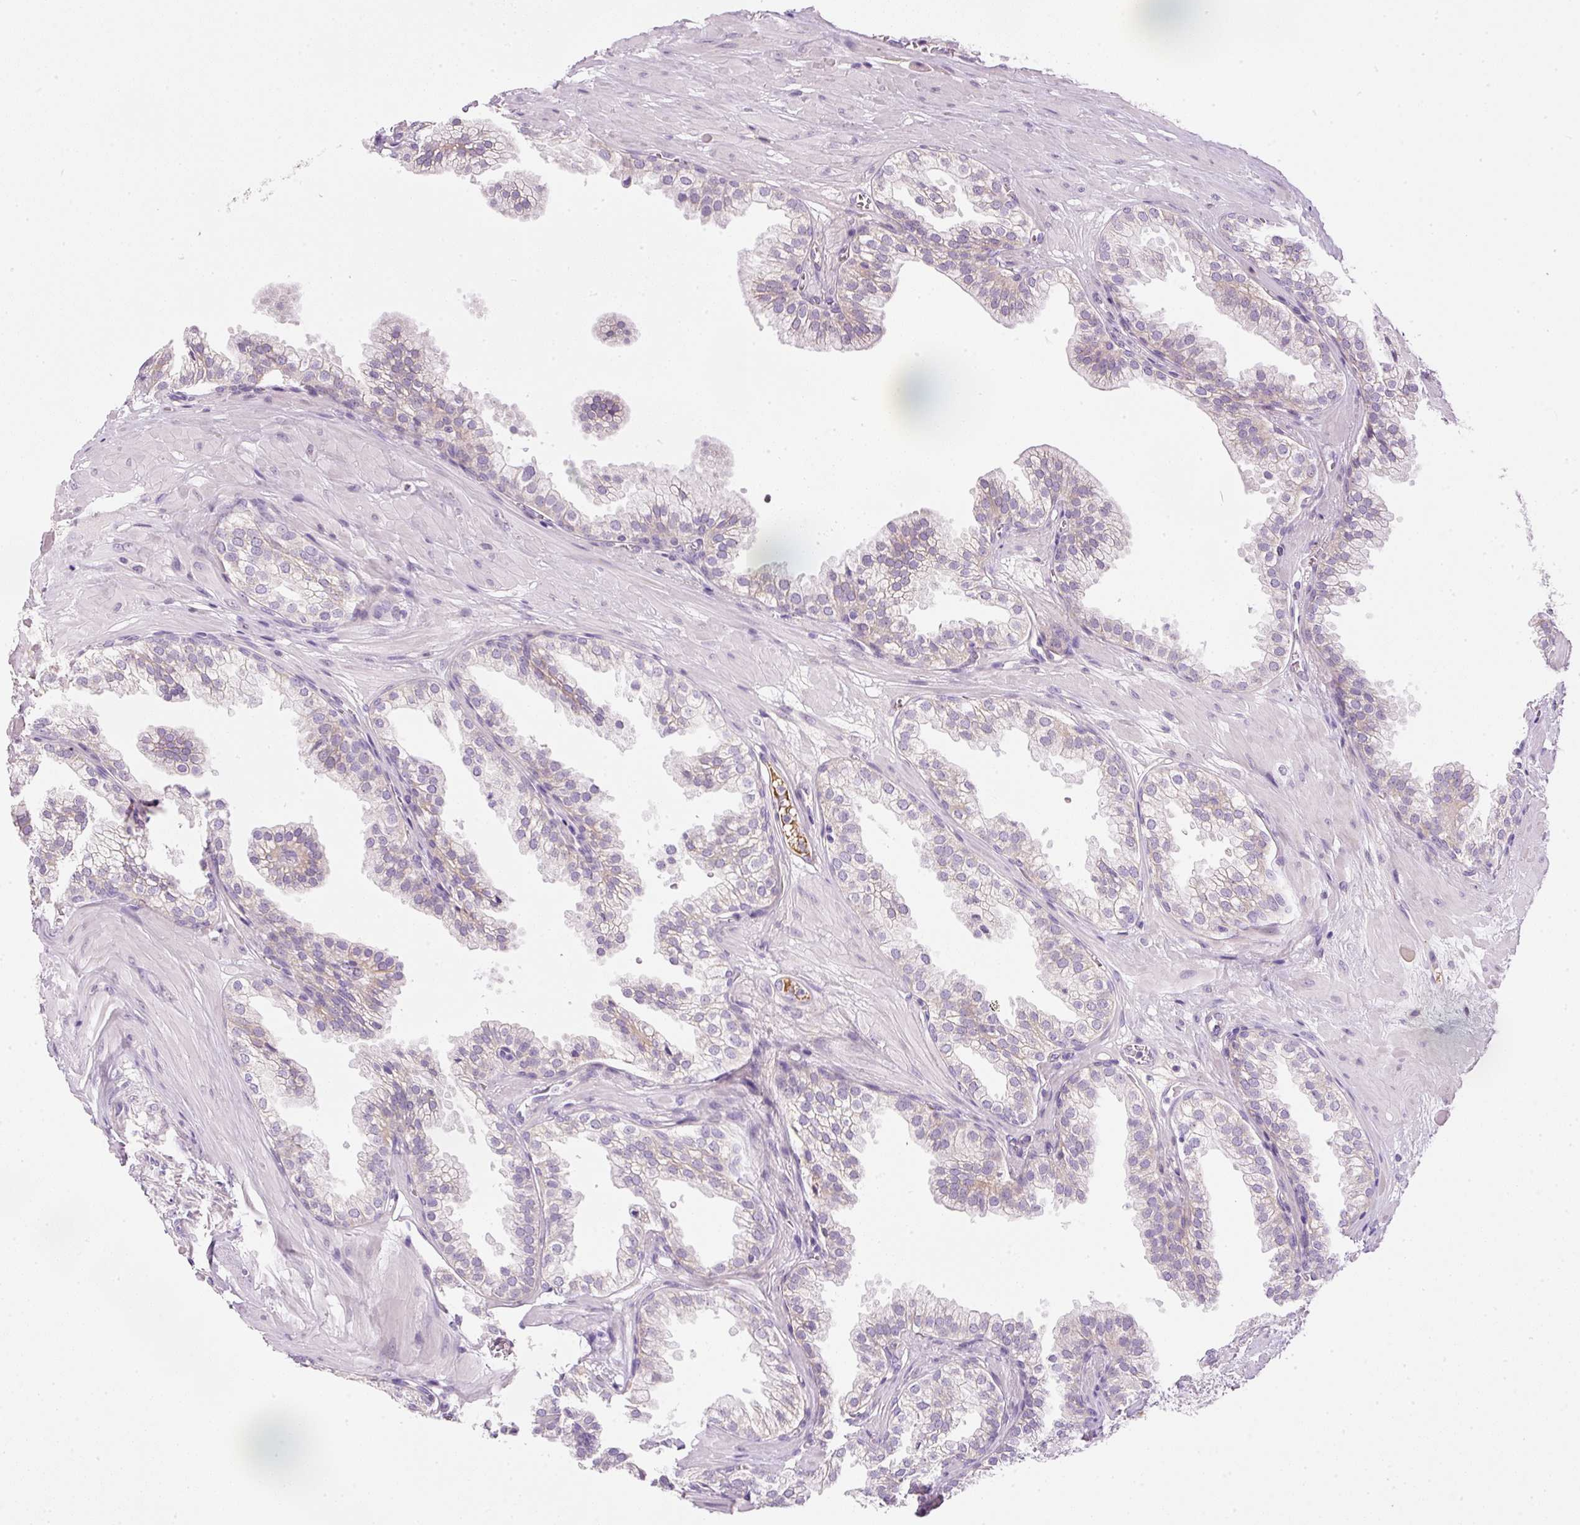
{"staining": {"intensity": "weak", "quantity": "<25%", "location": "cytoplasmic/membranous"}, "tissue": "prostate", "cell_type": "Glandular cells", "image_type": "normal", "snomed": [{"axis": "morphology", "description": "Normal tissue, NOS"}, {"axis": "topography", "description": "Prostate"}, {"axis": "topography", "description": "Peripheral nerve tissue"}], "caption": "IHC of unremarkable human prostate shows no positivity in glandular cells. Brightfield microscopy of IHC stained with DAB (3,3'-diaminobenzidine) (brown) and hematoxylin (blue), captured at high magnification.", "gene": "KPNA5", "patient": {"sex": "male", "age": 55}}